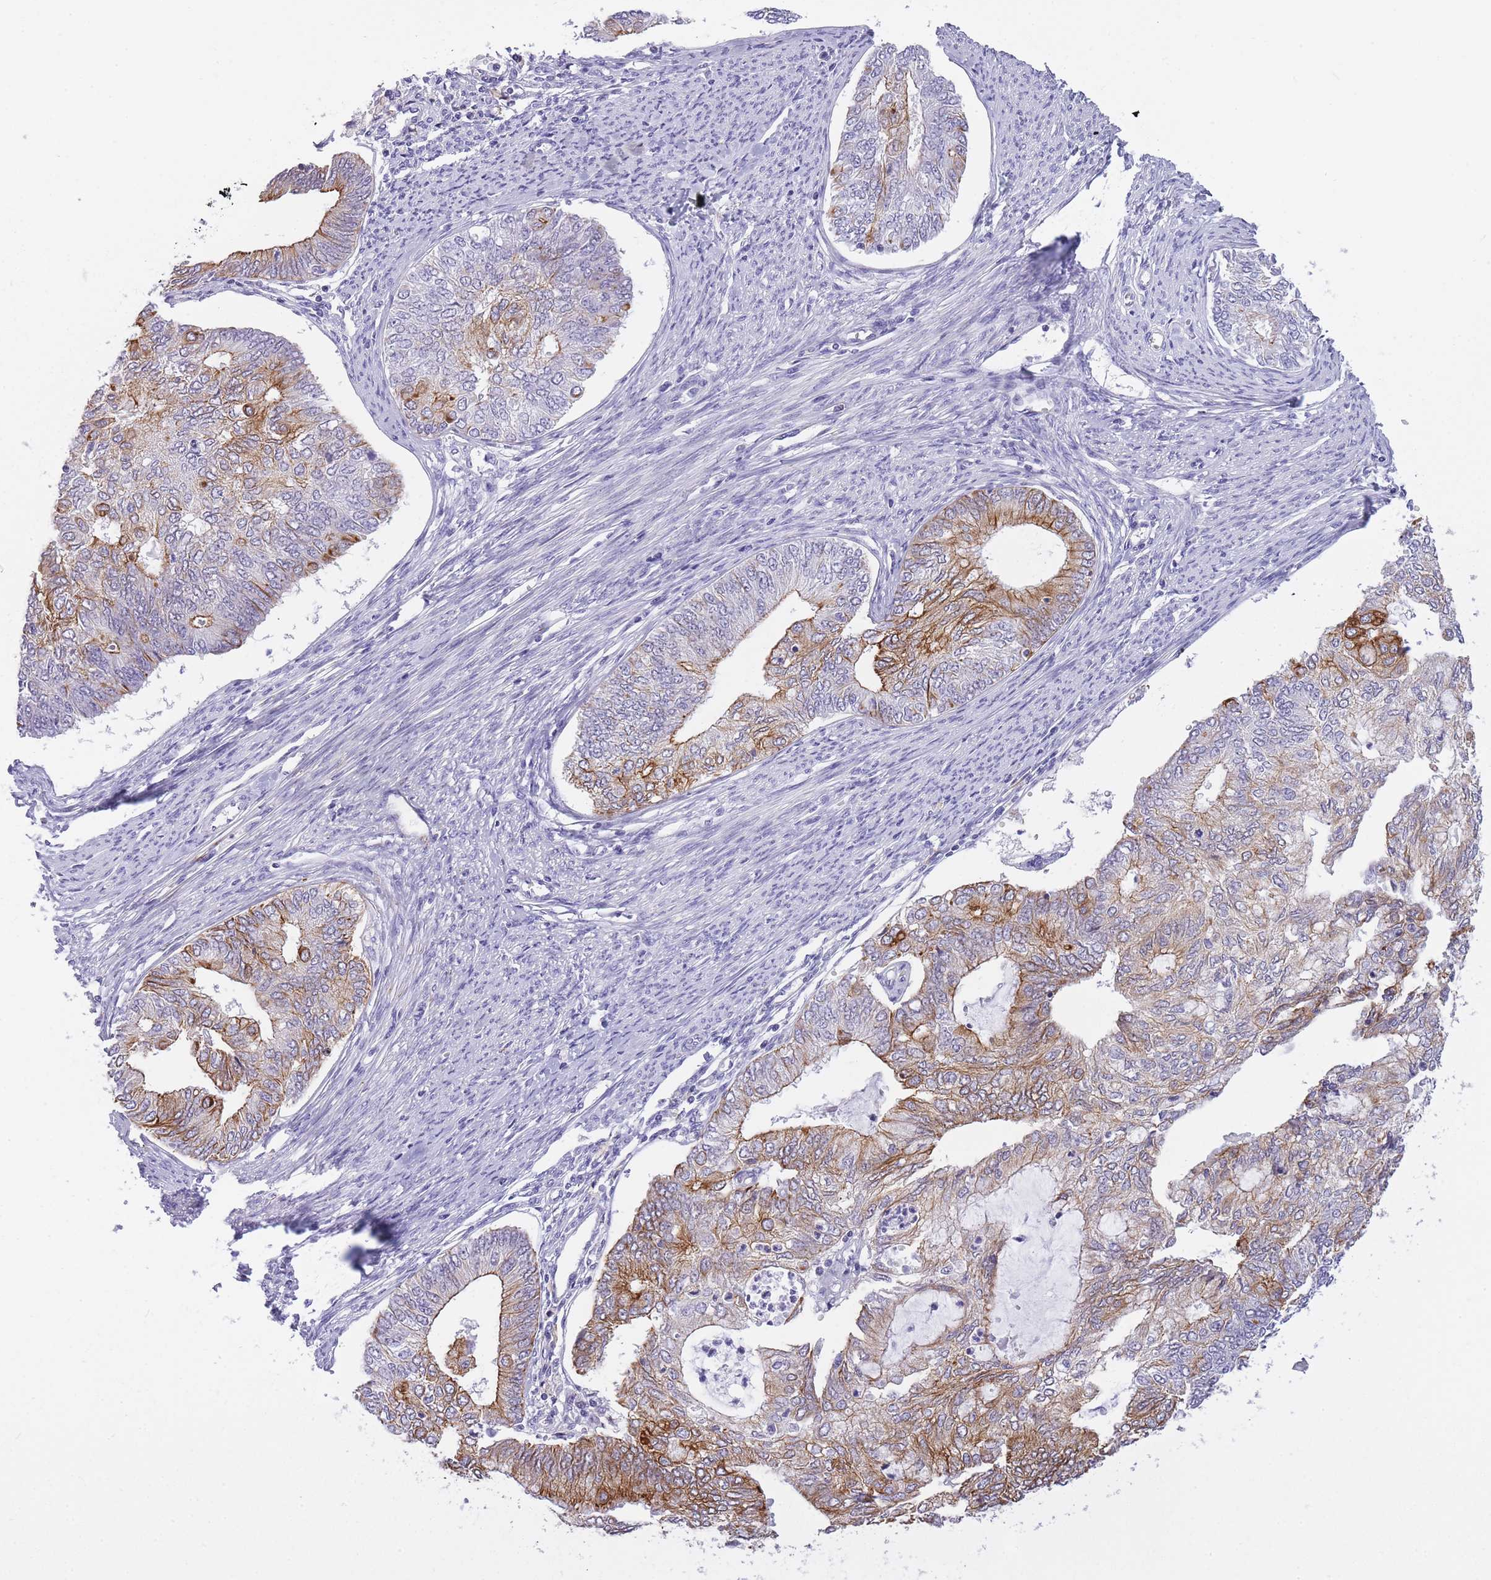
{"staining": {"intensity": "moderate", "quantity": "25%-75%", "location": "cytoplasmic/membranous"}, "tissue": "endometrial cancer", "cell_type": "Tumor cells", "image_type": "cancer", "snomed": [{"axis": "morphology", "description": "Adenocarcinoma, NOS"}, {"axis": "topography", "description": "Endometrium"}], "caption": "Immunohistochemical staining of endometrial cancer (adenocarcinoma) demonstrates medium levels of moderate cytoplasmic/membranous protein expression in approximately 25%-75% of tumor cells.", "gene": "RADX", "patient": {"sex": "female", "age": 68}}